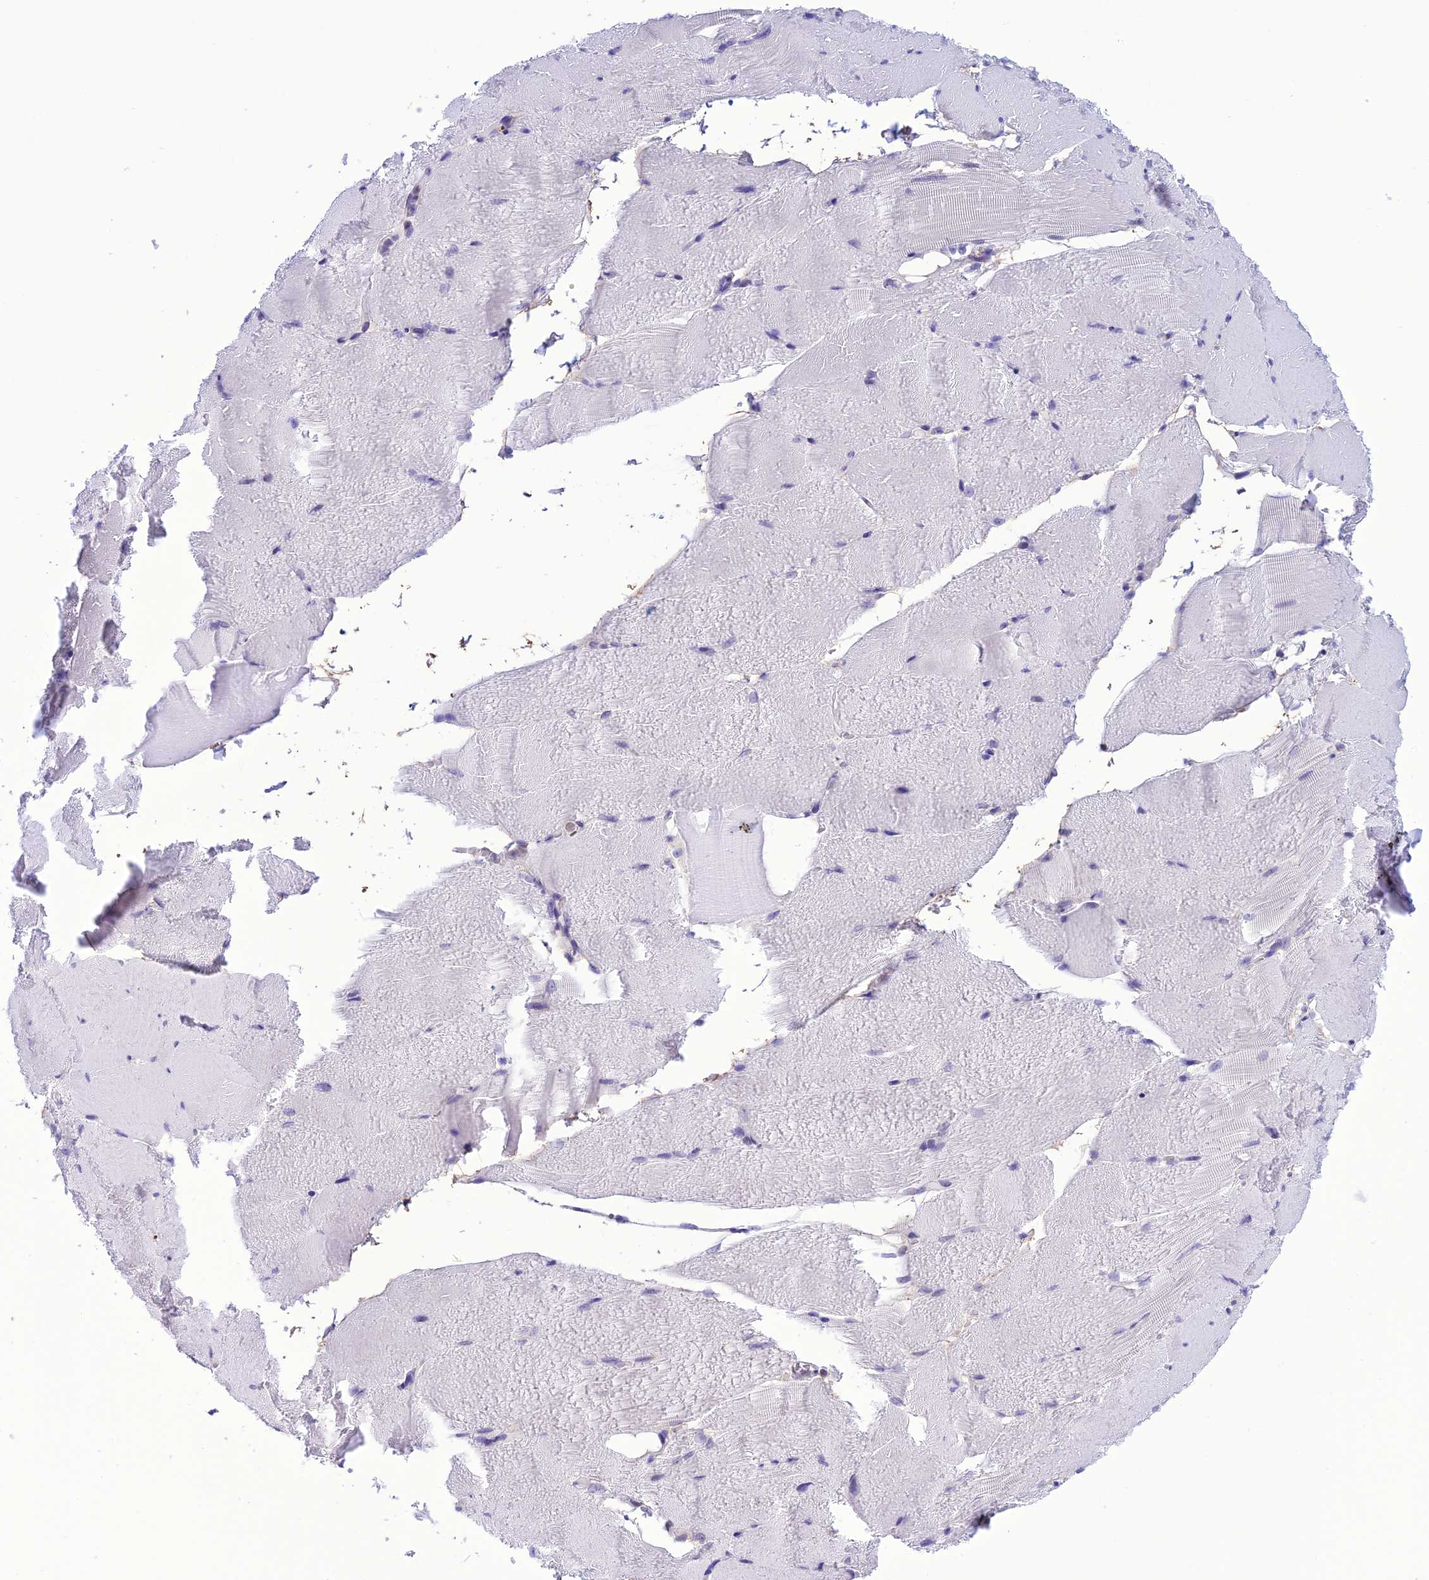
{"staining": {"intensity": "negative", "quantity": "none", "location": "none"}, "tissue": "skeletal muscle", "cell_type": "Myocytes", "image_type": "normal", "snomed": [{"axis": "morphology", "description": "Normal tissue, NOS"}, {"axis": "topography", "description": "Skeletal muscle"}, {"axis": "topography", "description": "Parathyroid gland"}], "caption": "A high-resolution micrograph shows immunohistochemistry (IHC) staining of normal skeletal muscle, which shows no significant staining in myocytes. The staining is performed using DAB brown chromogen with nuclei counter-stained in using hematoxylin.", "gene": "RNF126", "patient": {"sex": "female", "age": 37}}